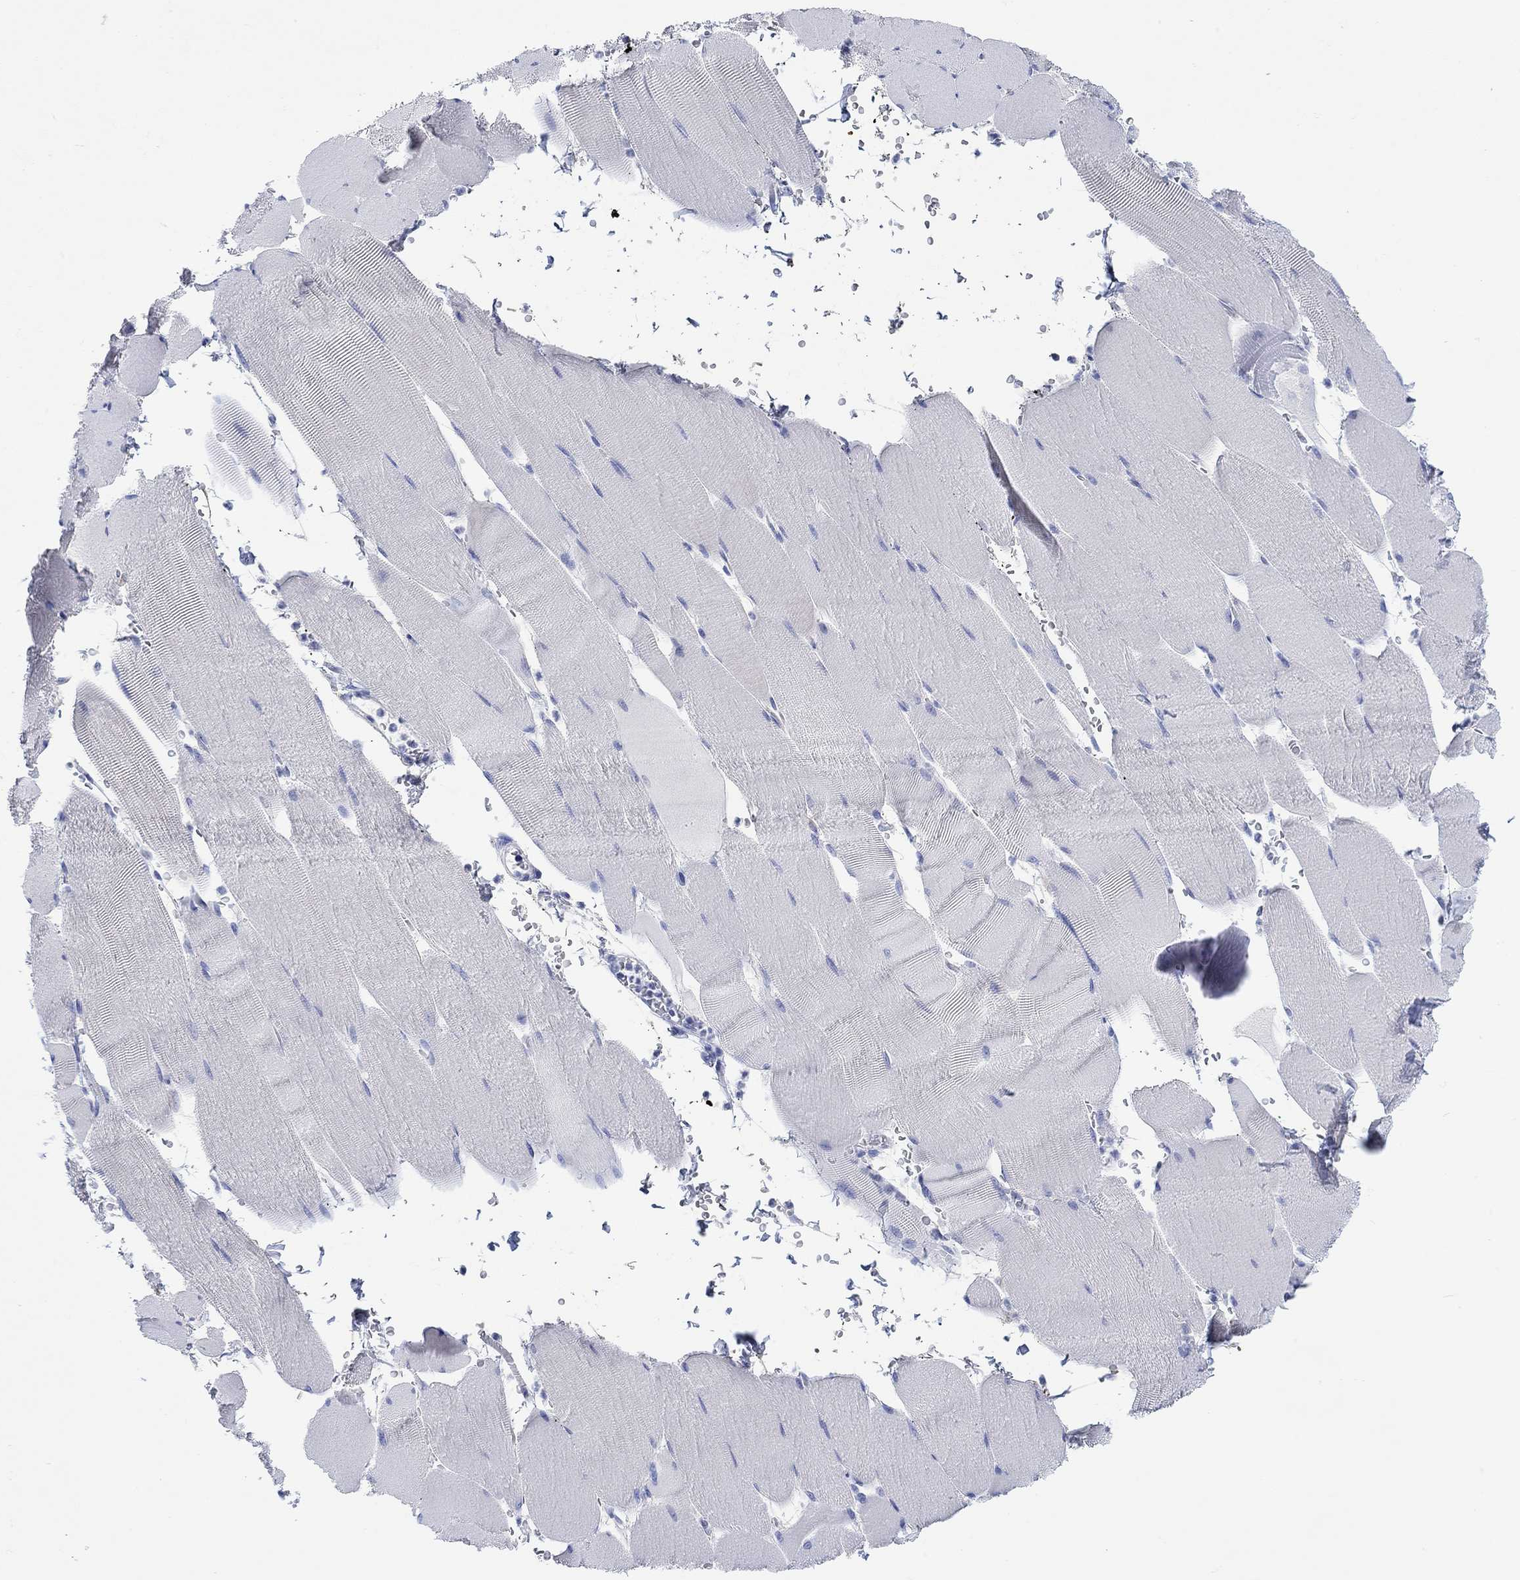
{"staining": {"intensity": "negative", "quantity": "none", "location": "none"}, "tissue": "skeletal muscle", "cell_type": "Myocytes", "image_type": "normal", "snomed": [{"axis": "morphology", "description": "Normal tissue, NOS"}, {"axis": "topography", "description": "Skeletal muscle"}], "caption": "High magnification brightfield microscopy of unremarkable skeletal muscle stained with DAB (3,3'-diaminobenzidine) (brown) and counterstained with hematoxylin (blue): myocytes show no significant staining. (Immunohistochemistry (ihc), brightfield microscopy, high magnification).", "gene": "P2RY6", "patient": {"sex": "male", "age": 56}}